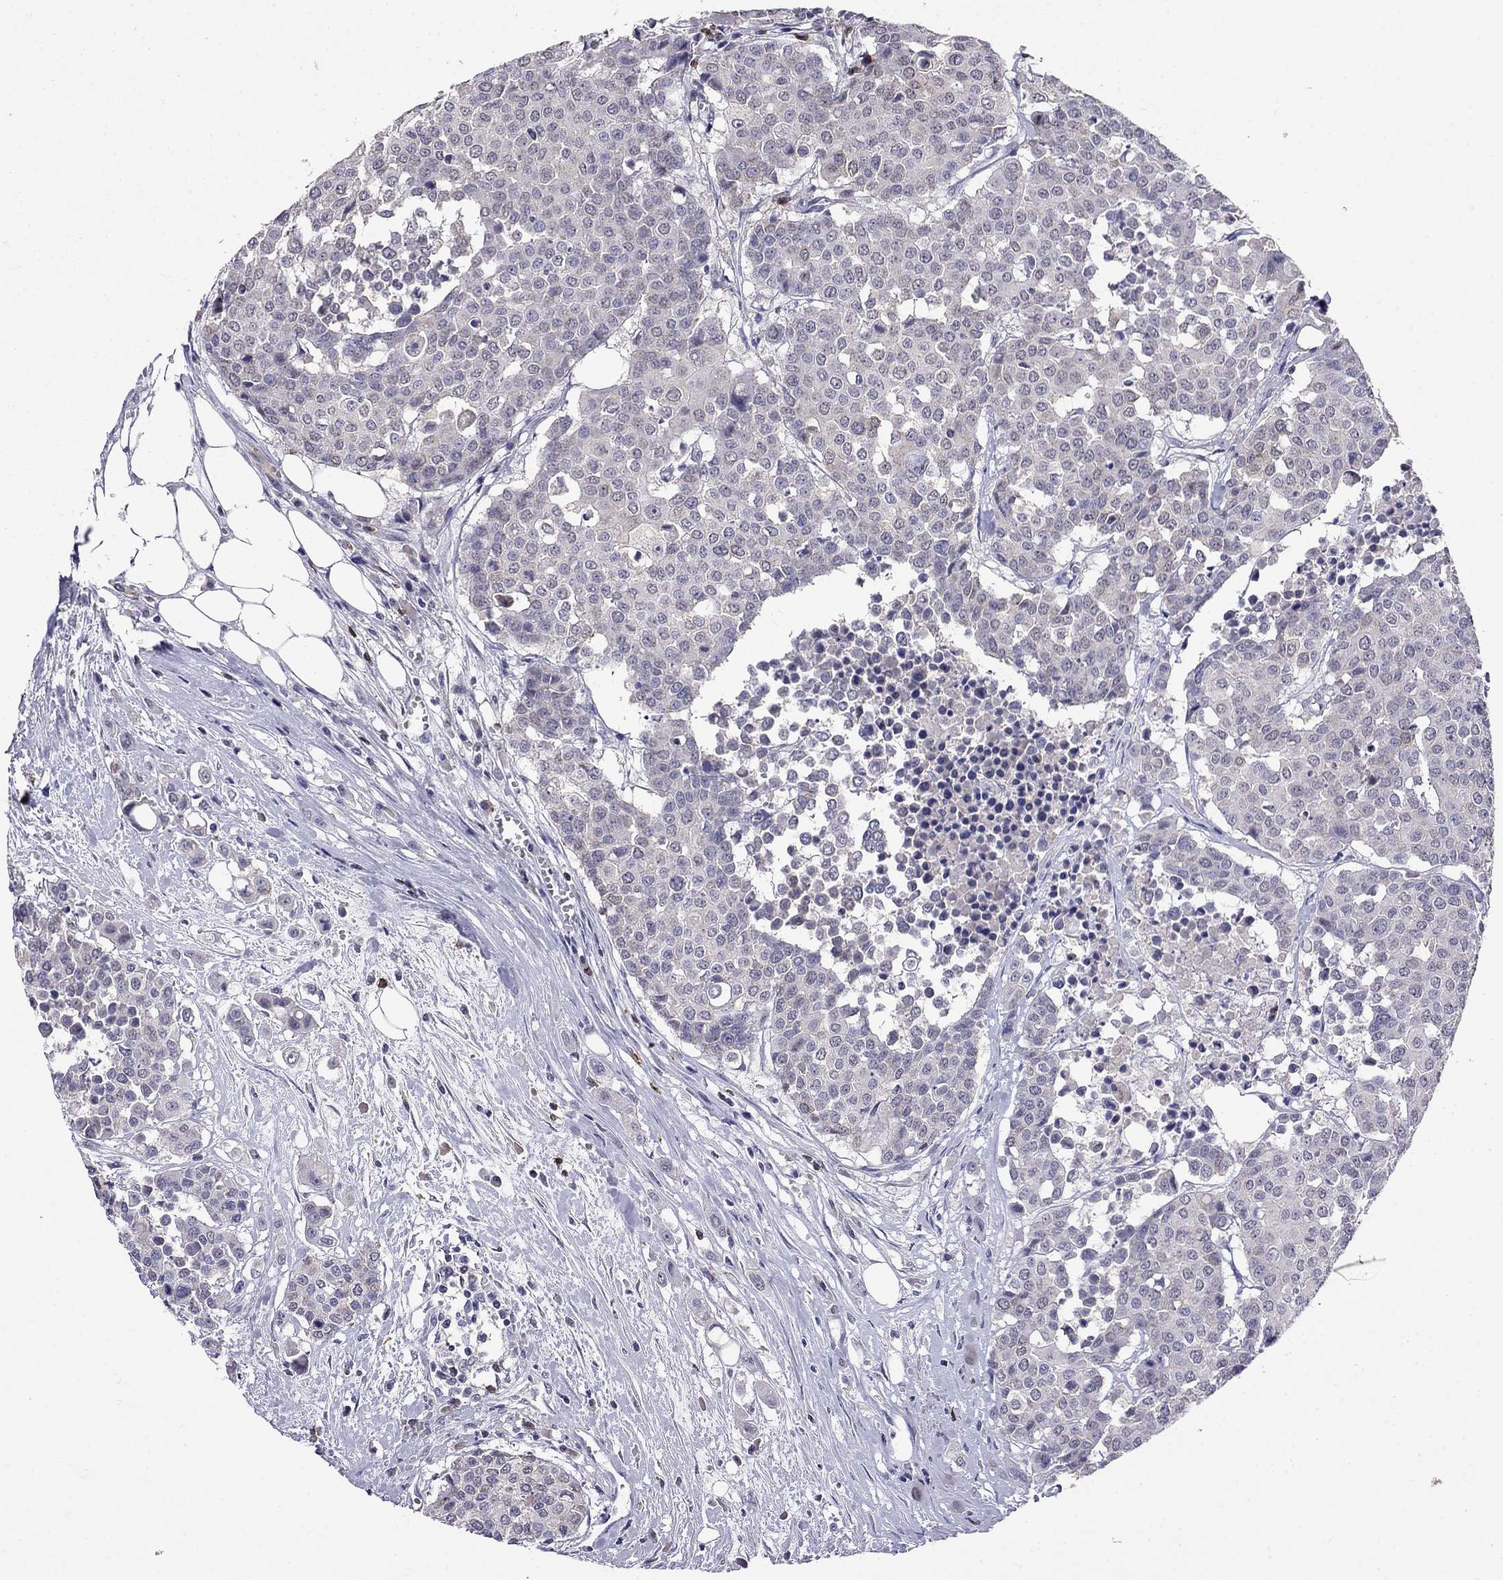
{"staining": {"intensity": "negative", "quantity": "none", "location": "none"}, "tissue": "carcinoid", "cell_type": "Tumor cells", "image_type": "cancer", "snomed": [{"axis": "morphology", "description": "Carcinoid, malignant, NOS"}, {"axis": "topography", "description": "Colon"}], "caption": "DAB (3,3'-diaminobenzidine) immunohistochemical staining of human carcinoid (malignant) reveals no significant expression in tumor cells. The staining was performed using DAB to visualize the protein expression in brown, while the nuclei were stained in blue with hematoxylin (Magnification: 20x).", "gene": "CD8B", "patient": {"sex": "male", "age": 81}}